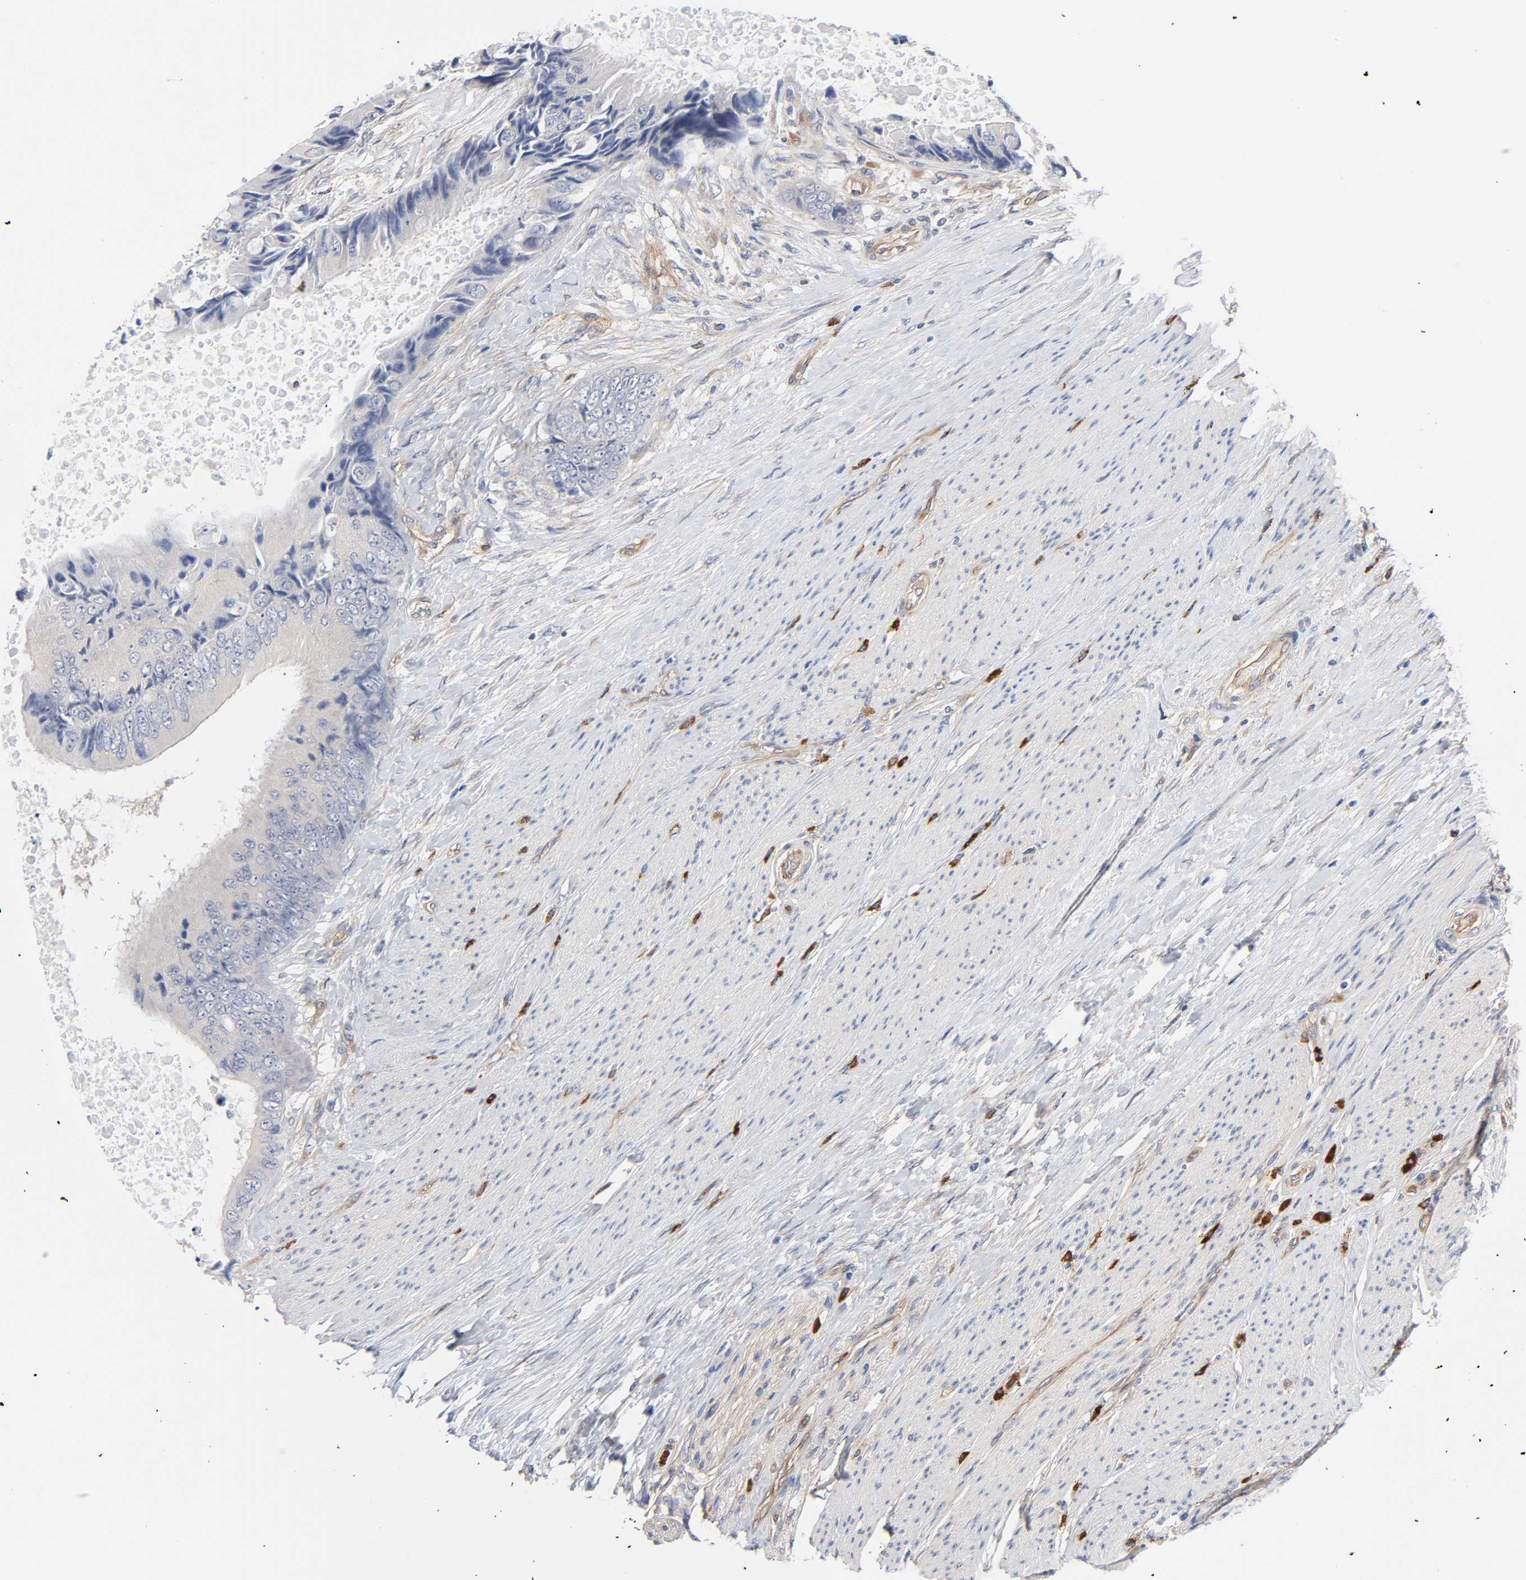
{"staining": {"intensity": "negative", "quantity": "none", "location": "none"}, "tissue": "colorectal cancer", "cell_type": "Tumor cells", "image_type": "cancer", "snomed": [{"axis": "morphology", "description": "Adenocarcinoma, NOS"}, {"axis": "topography", "description": "Rectum"}], "caption": "Protein analysis of colorectal cancer (adenocarcinoma) reveals no significant positivity in tumor cells.", "gene": "RAB13", "patient": {"sex": "female", "age": 77}}